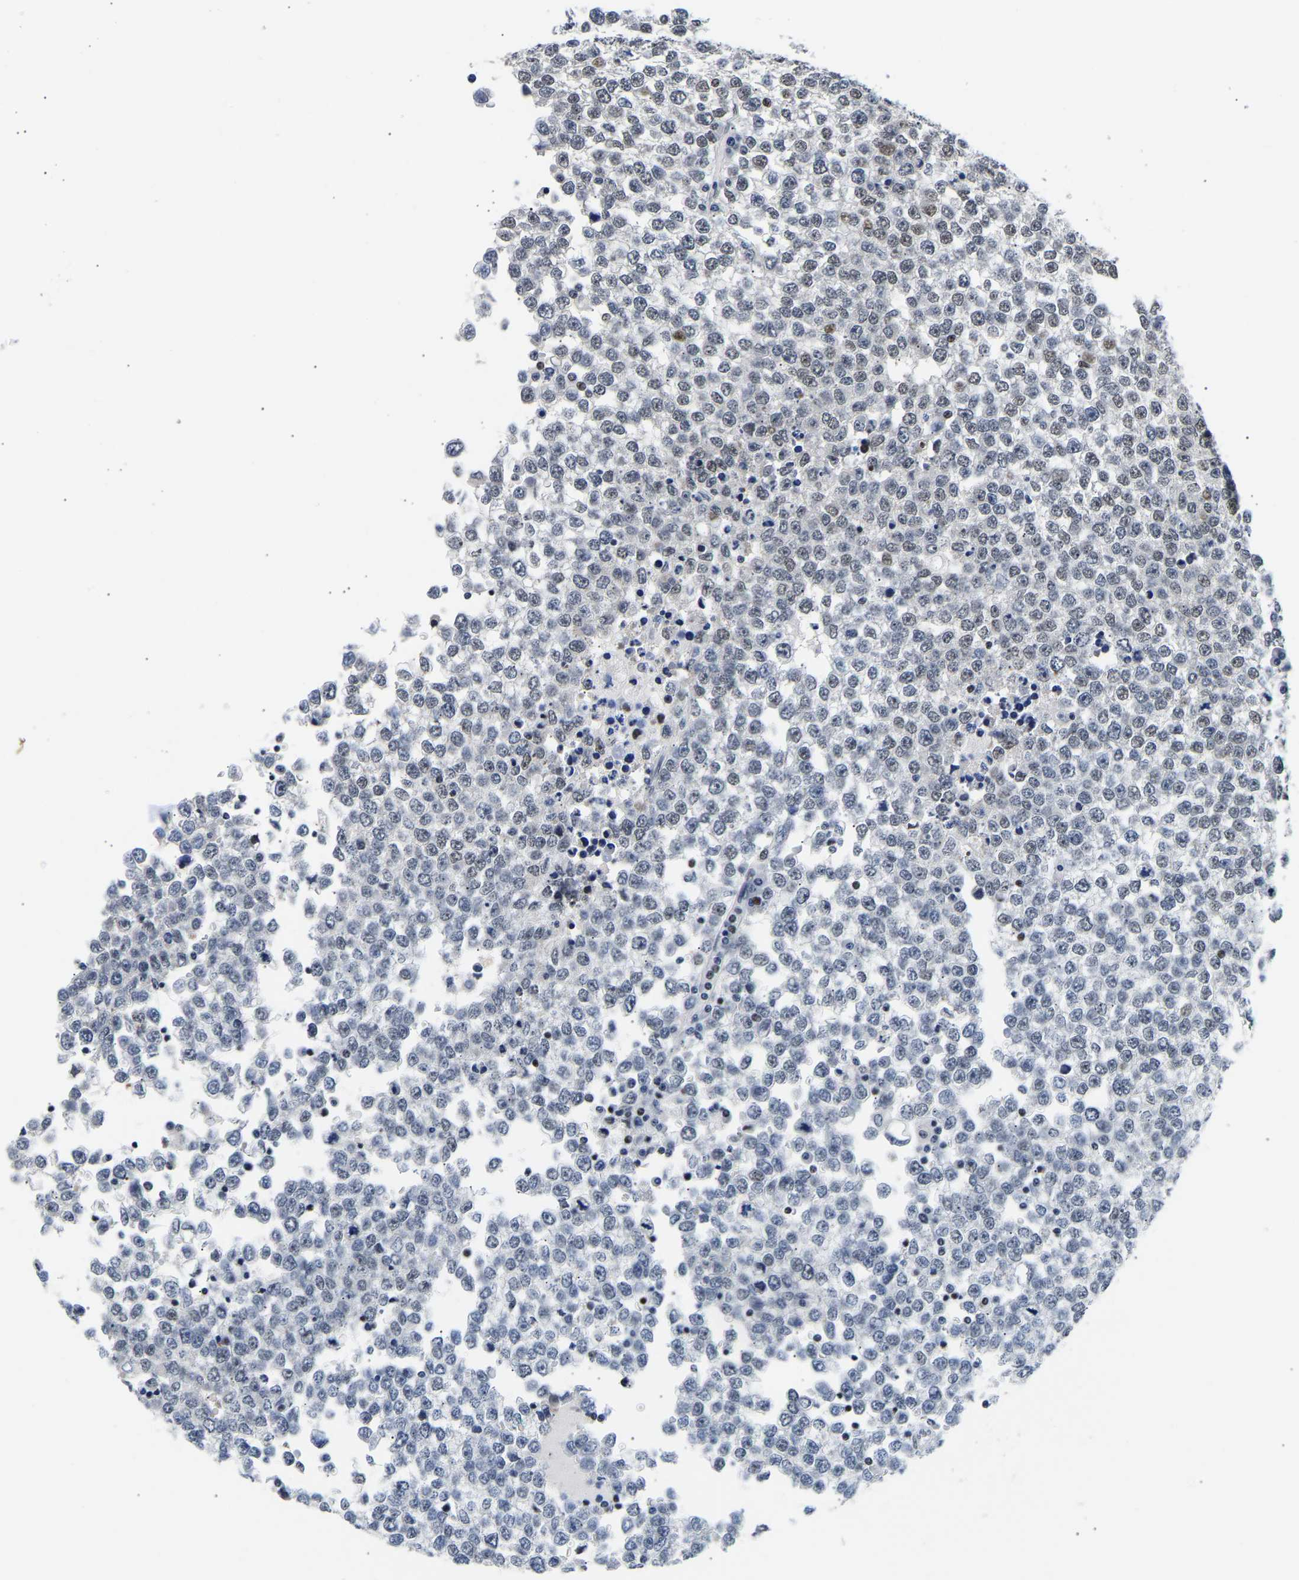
{"staining": {"intensity": "weak", "quantity": "<25%", "location": "cytoplasmic/membranous,nuclear"}, "tissue": "testis cancer", "cell_type": "Tumor cells", "image_type": "cancer", "snomed": [{"axis": "morphology", "description": "Seminoma, NOS"}, {"axis": "topography", "description": "Testis"}], "caption": "This is a histopathology image of immunohistochemistry (IHC) staining of testis cancer (seminoma), which shows no staining in tumor cells.", "gene": "PTRHD1", "patient": {"sex": "male", "age": 65}}